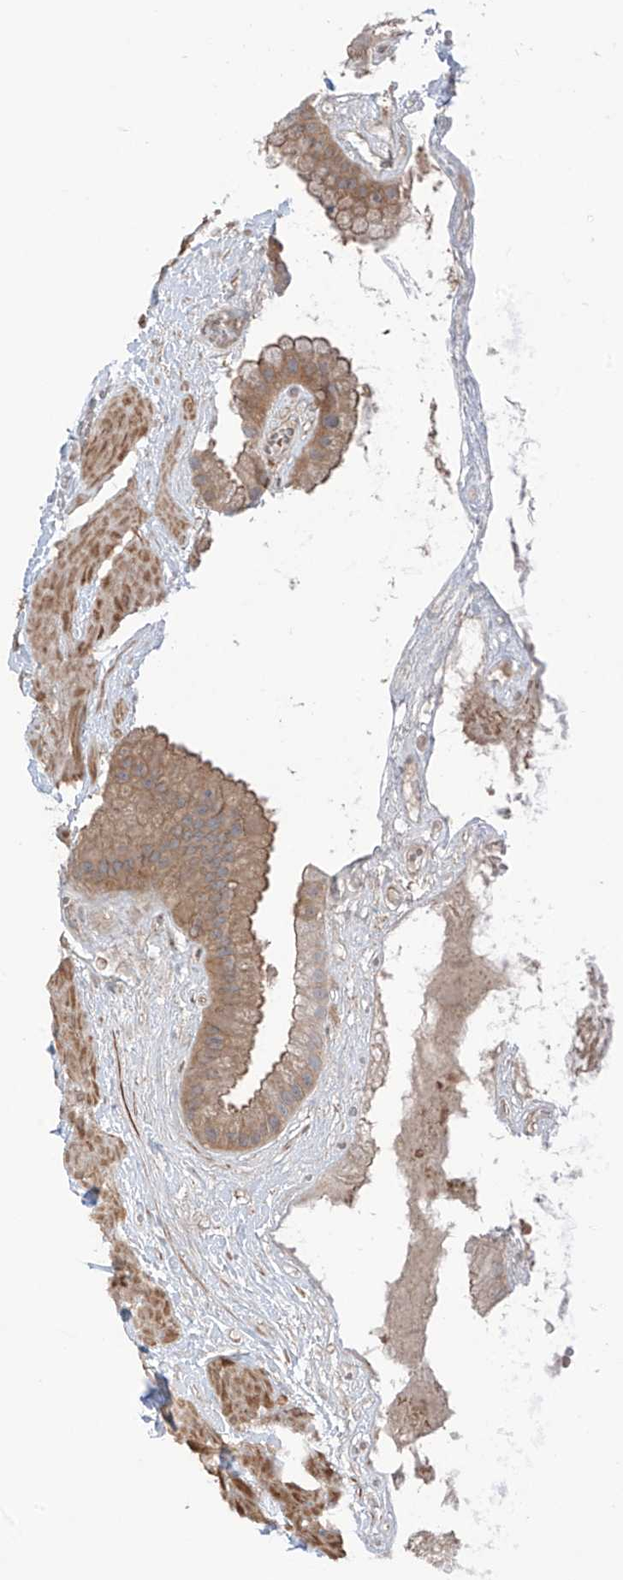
{"staining": {"intensity": "moderate", "quantity": "25%-75%", "location": "cytoplasmic/membranous"}, "tissue": "gallbladder", "cell_type": "Glandular cells", "image_type": "normal", "snomed": [{"axis": "morphology", "description": "Normal tissue, NOS"}, {"axis": "topography", "description": "Gallbladder"}], "caption": "The histopathology image exhibits immunohistochemical staining of unremarkable gallbladder. There is moderate cytoplasmic/membranous positivity is present in approximately 25%-75% of glandular cells.", "gene": "TRMU", "patient": {"sex": "male", "age": 55}}